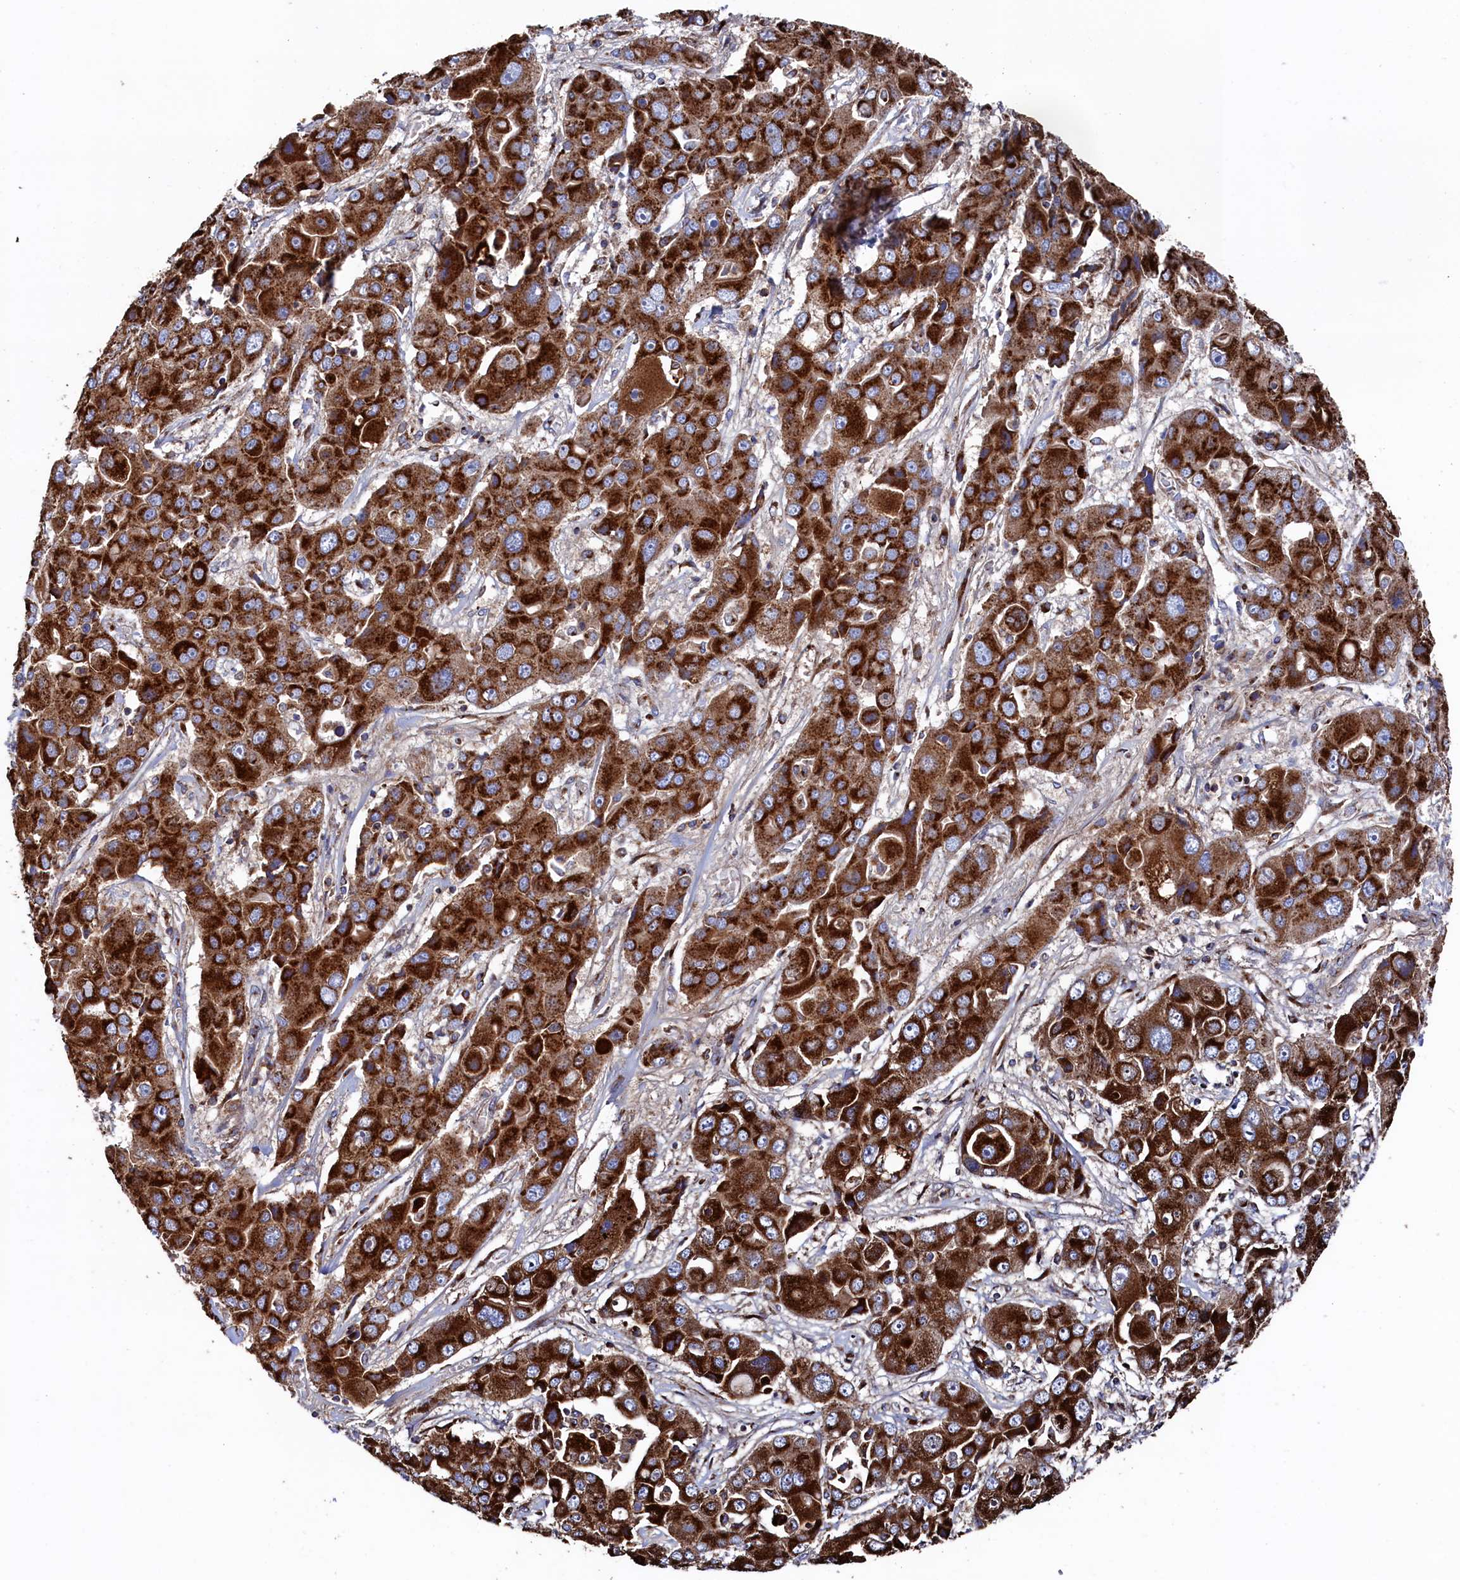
{"staining": {"intensity": "strong", "quantity": ">75%", "location": "cytoplasmic/membranous"}, "tissue": "liver cancer", "cell_type": "Tumor cells", "image_type": "cancer", "snomed": [{"axis": "morphology", "description": "Cholangiocarcinoma"}, {"axis": "topography", "description": "Liver"}], "caption": "Liver cancer (cholangiocarcinoma) stained for a protein (brown) shows strong cytoplasmic/membranous positive positivity in approximately >75% of tumor cells.", "gene": "PRRC1", "patient": {"sex": "male", "age": 67}}